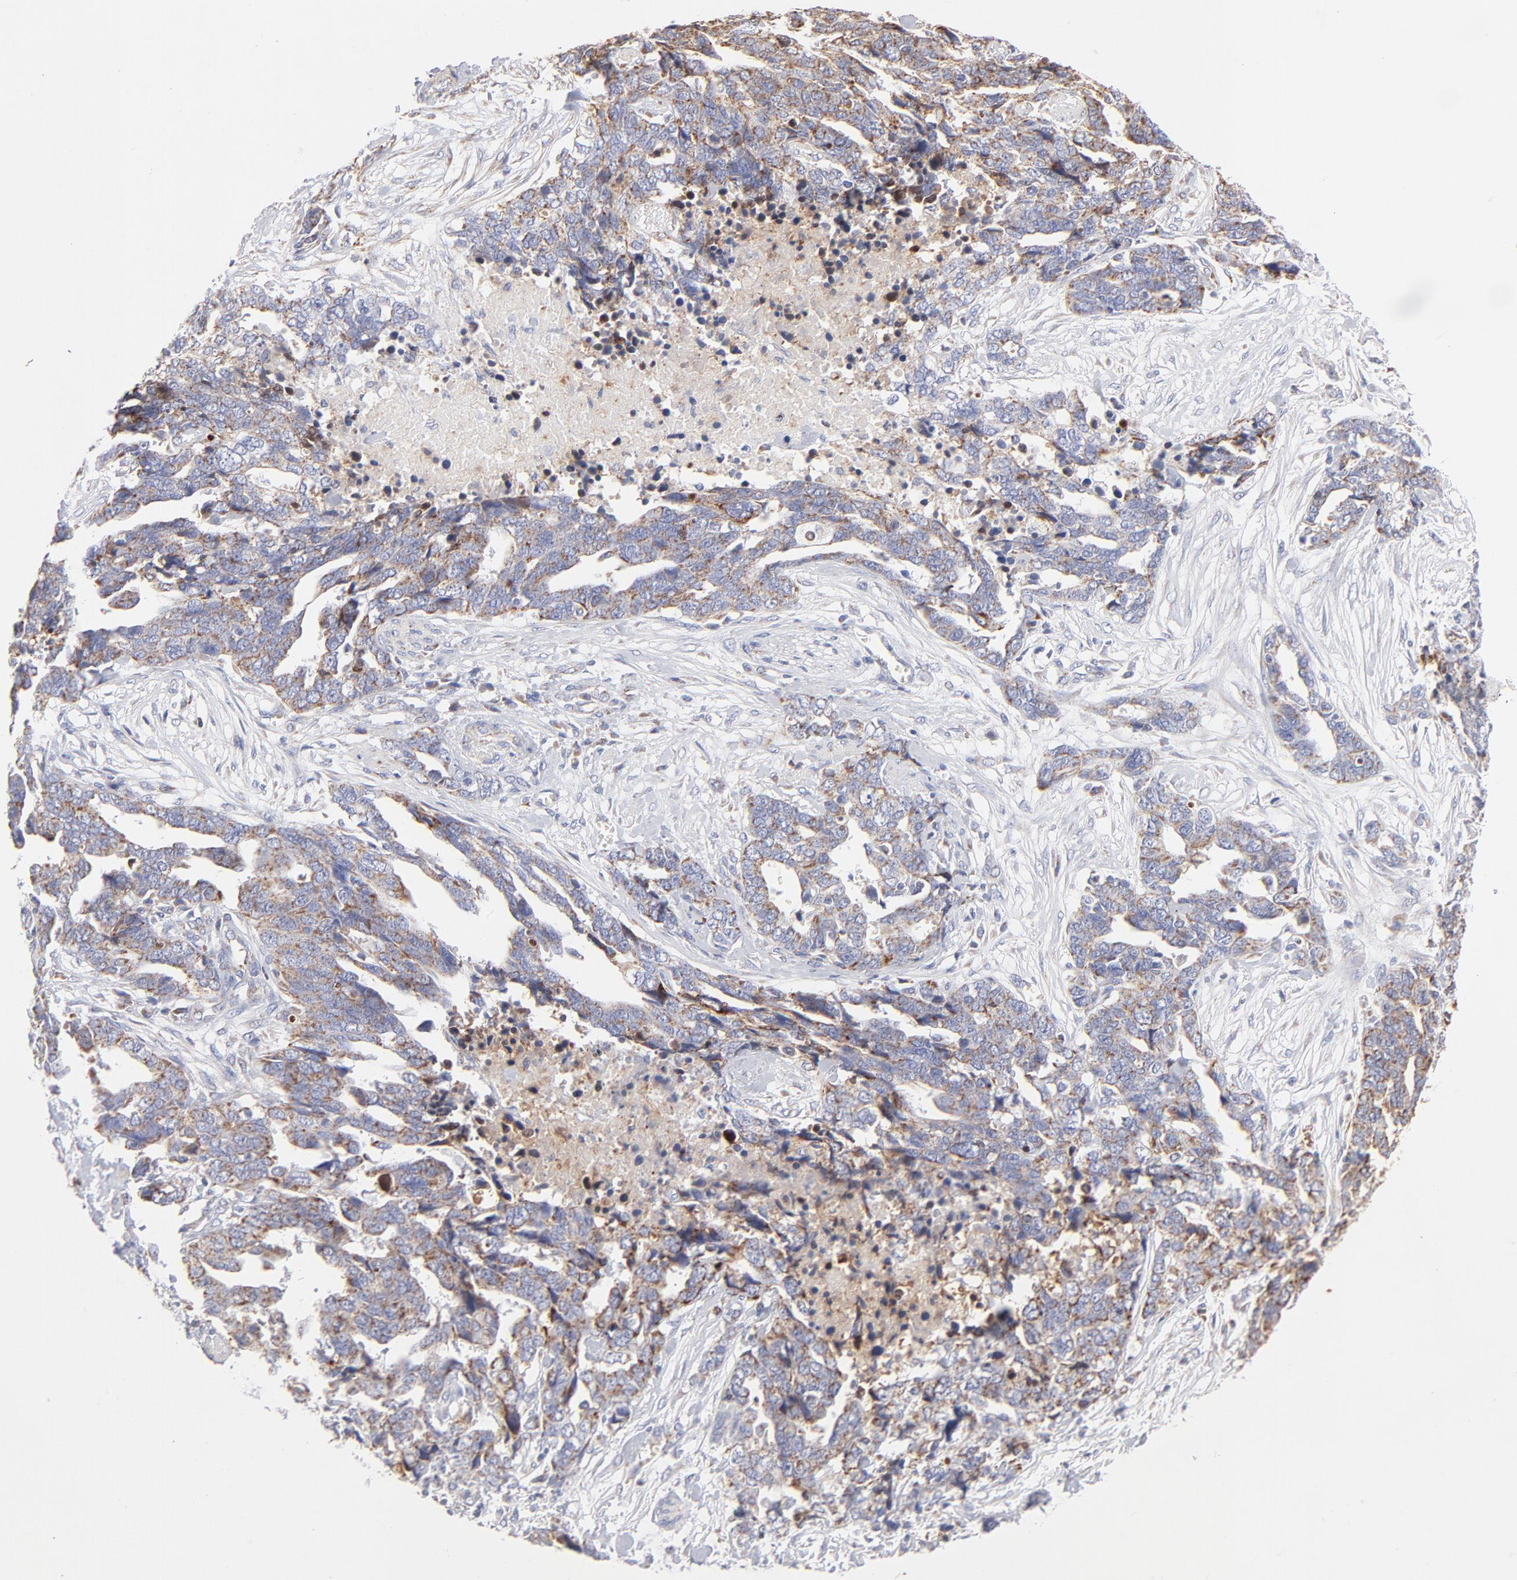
{"staining": {"intensity": "weak", "quantity": "<25%", "location": "cytoplasmic/membranous"}, "tissue": "ovarian cancer", "cell_type": "Tumor cells", "image_type": "cancer", "snomed": [{"axis": "morphology", "description": "Normal tissue, NOS"}, {"axis": "morphology", "description": "Cystadenocarcinoma, serous, NOS"}, {"axis": "topography", "description": "Fallopian tube"}, {"axis": "topography", "description": "Ovary"}], "caption": "Tumor cells are negative for protein expression in human serous cystadenocarcinoma (ovarian). The staining is performed using DAB brown chromogen with nuclei counter-stained in using hematoxylin.", "gene": "TIMM8A", "patient": {"sex": "female", "age": 56}}